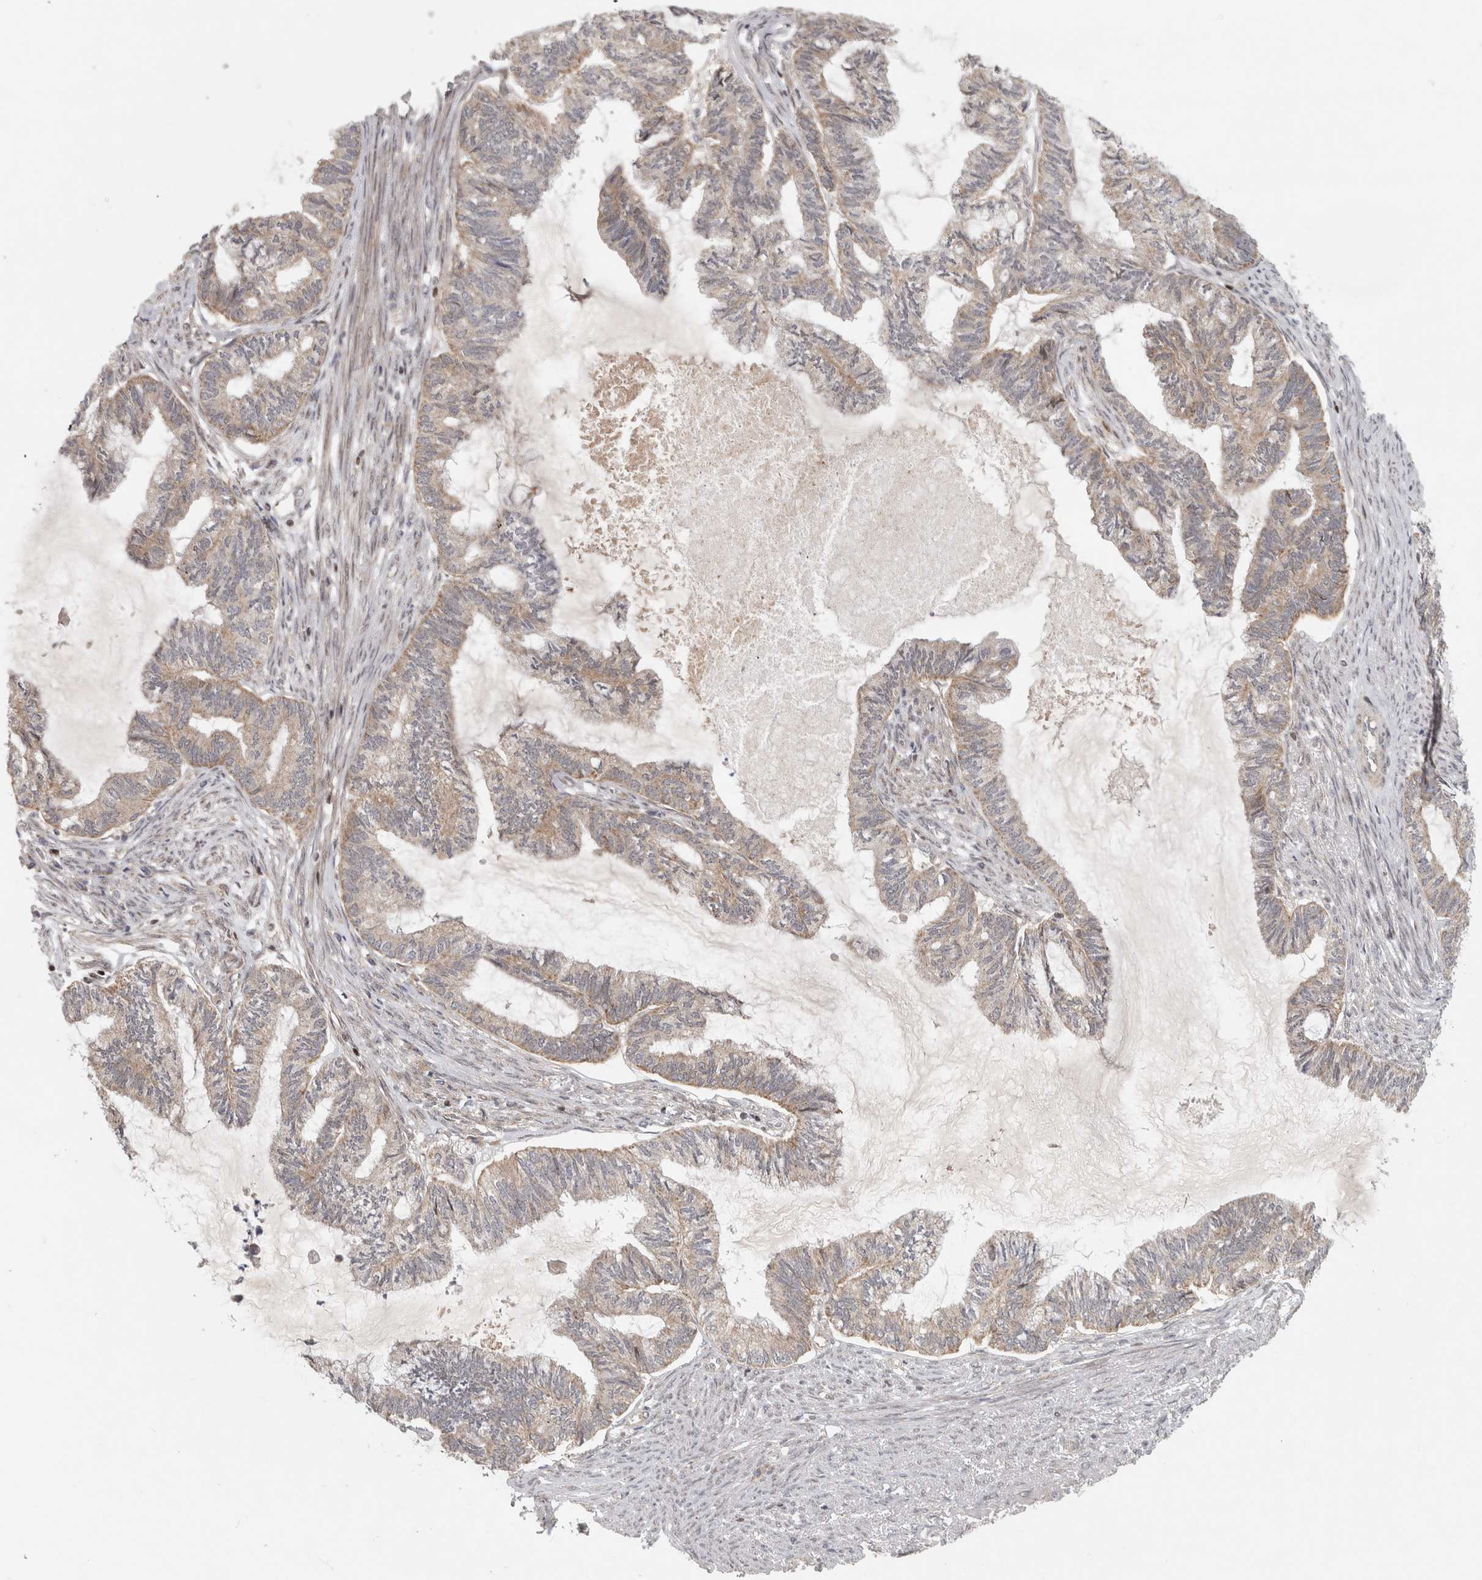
{"staining": {"intensity": "weak", "quantity": "25%-75%", "location": "cytoplasmic/membranous"}, "tissue": "endometrial cancer", "cell_type": "Tumor cells", "image_type": "cancer", "snomed": [{"axis": "morphology", "description": "Adenocarcinoma, NOS"}, {"axis": "topography", "description": "Endometrium"}], "caption": "Immunohistochemistry (IHC) of human endometrial cancer shows low levels of weak cytoplasmic/membranous staining in about 25%-75% of tumor cells.", "gene": "KDM8", "patient": {"sex": "female", "age": 86}}